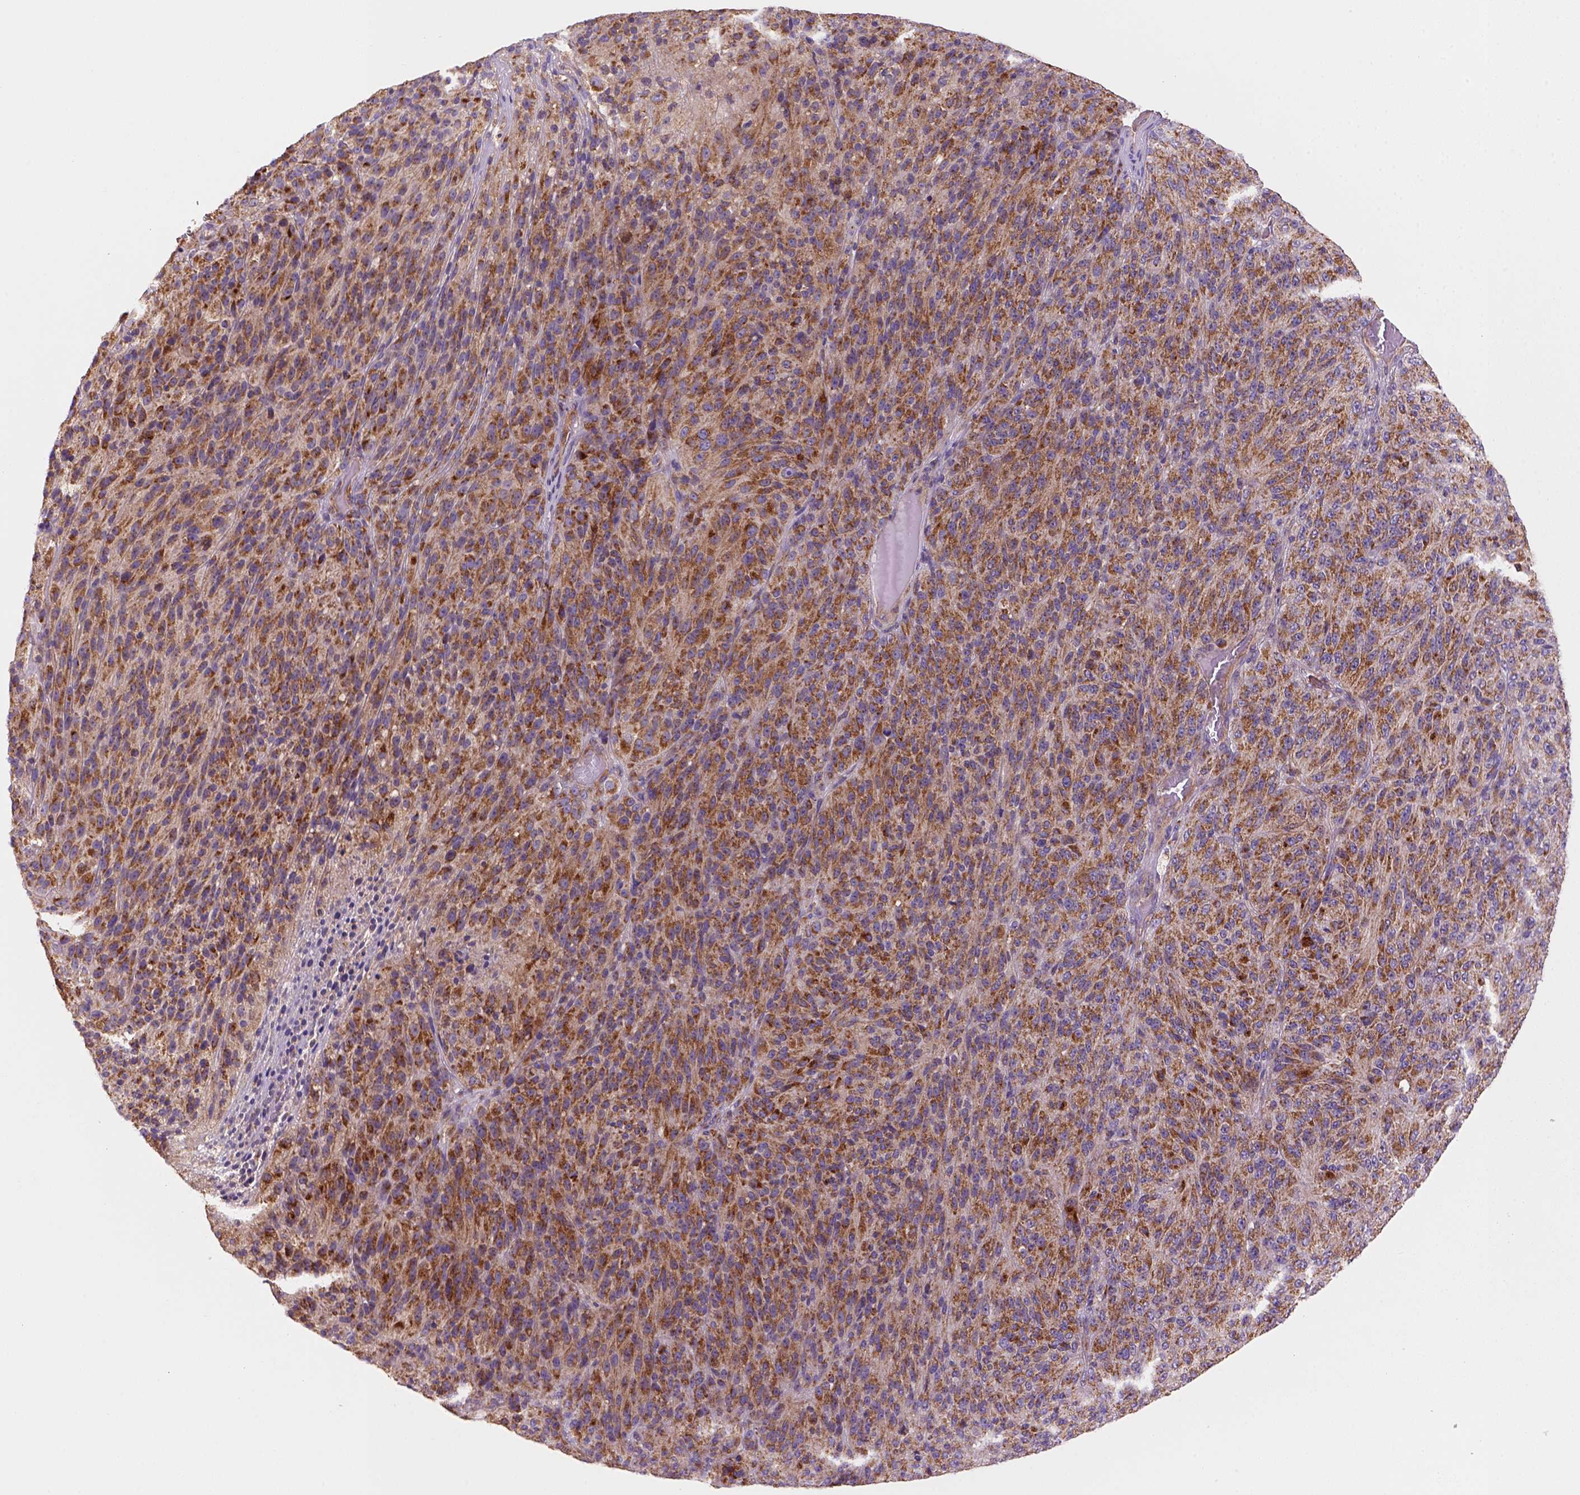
{"staining": {"intensity": "strong", "quantity": "<25%", "location": "cytoplasmic/membranous"}, "tissue": "melanoma", "cell_type": "Tumor cells", "image_type": "cancer", "snomed": [{"axis": "morphology", "description": "Malignant melanoma, Metastatic site"}, {"axis": "topography", "description": "Brain"}], "caption": "Immunohistochemistry (DAB) staining of human malignant melanoma (metastatic site) reveals strong cytoplasmic/membranous protein expression in approximately <25% of tumor cells.", "gene": "WARS2", "patient": {"sex": "female", "age": 56}}